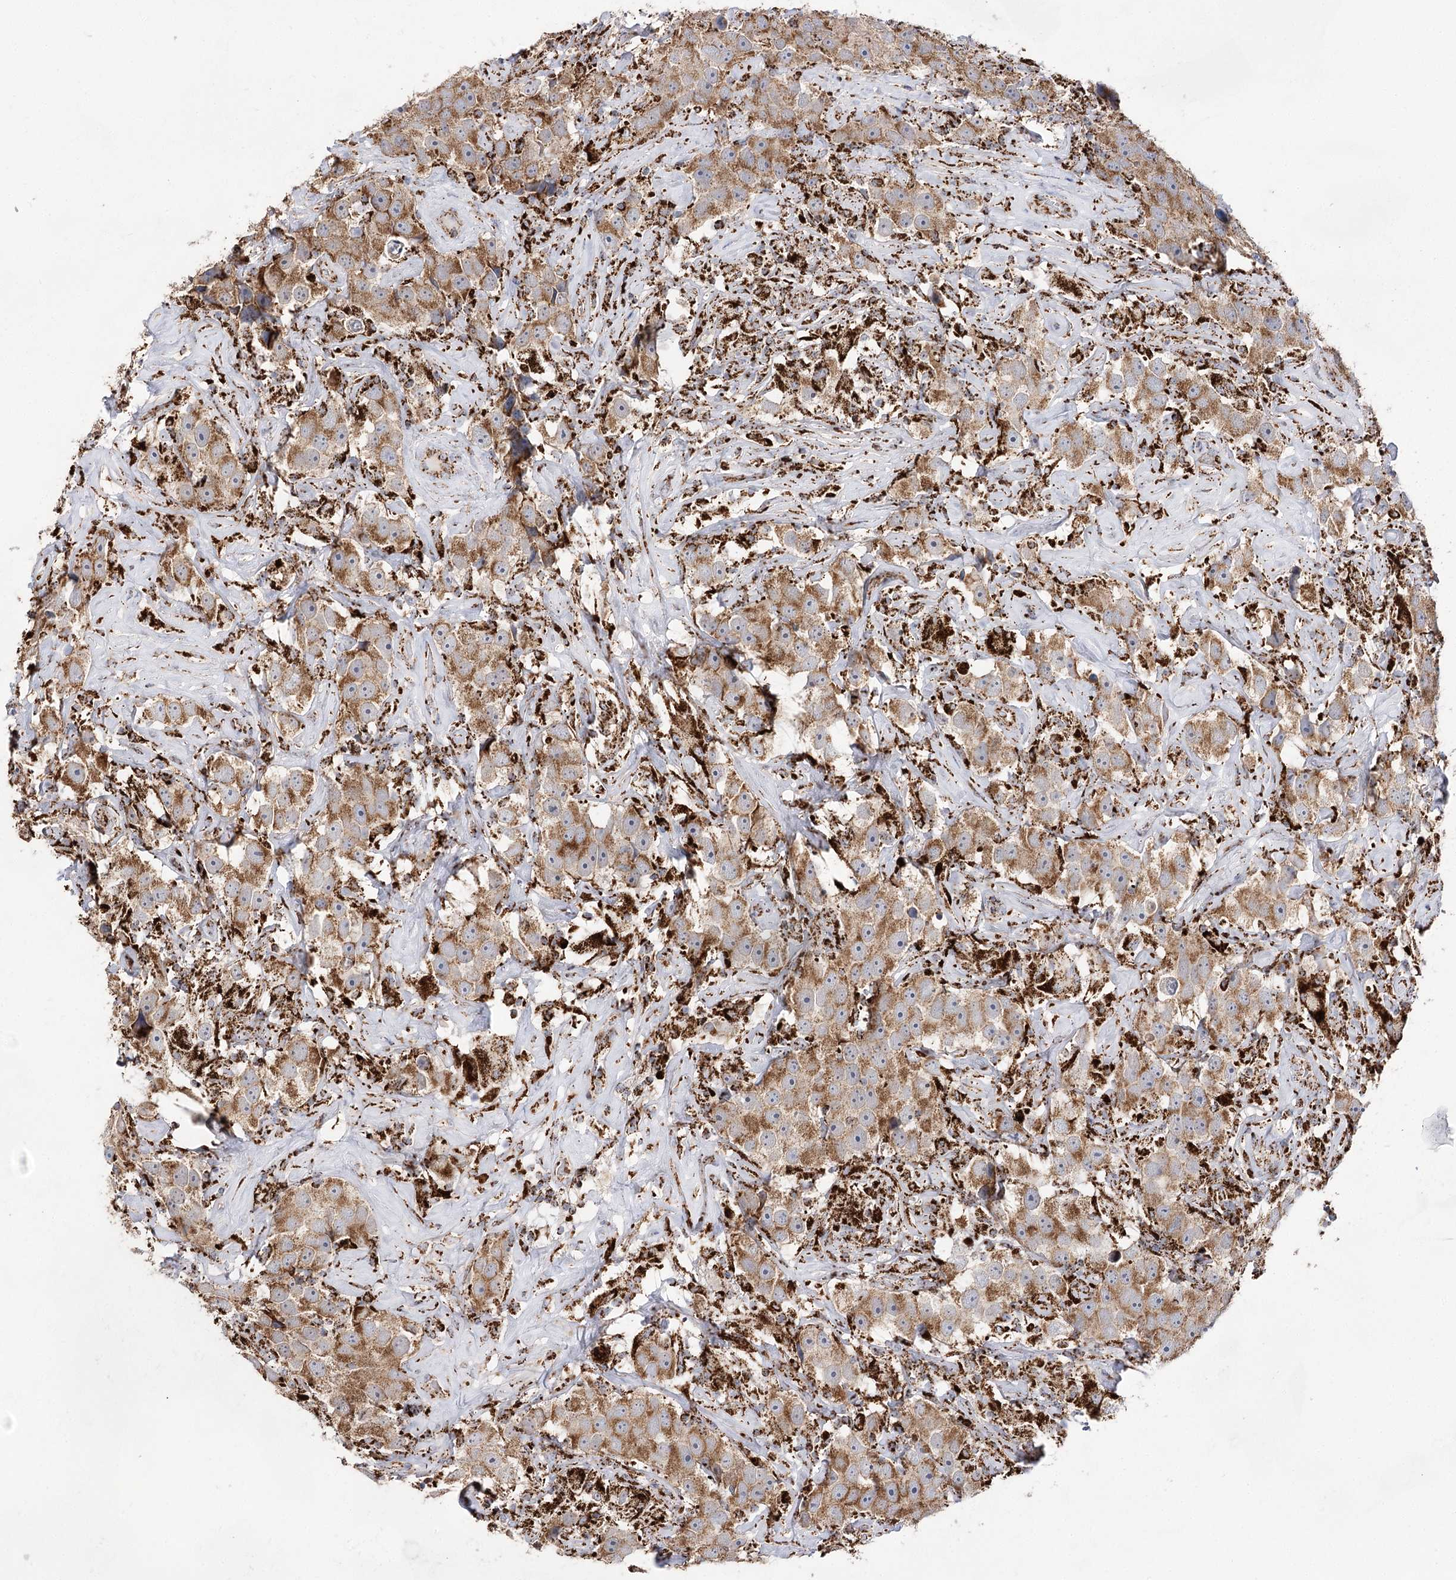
{"staining": {"intensity": "moderate", "quantity": ">75%", "location": "cytoplasmic/membranous"}, "tissue": "testis cancer", "cell_type": "Tumor cells", "image_type": "cancer", "snomed": [{"axis": "morphology", "description": "Seminoma, NOS"}, {"axis": "topography", "description": "Testis"}], "caption": "Protein staining by IHC exhibits moderate cytoplasmic/membranous expression in approximately >75% of tumor cells in testis seminoma.", "gene": "NADK2", "patient": {"sex": "male", "age": 49}}